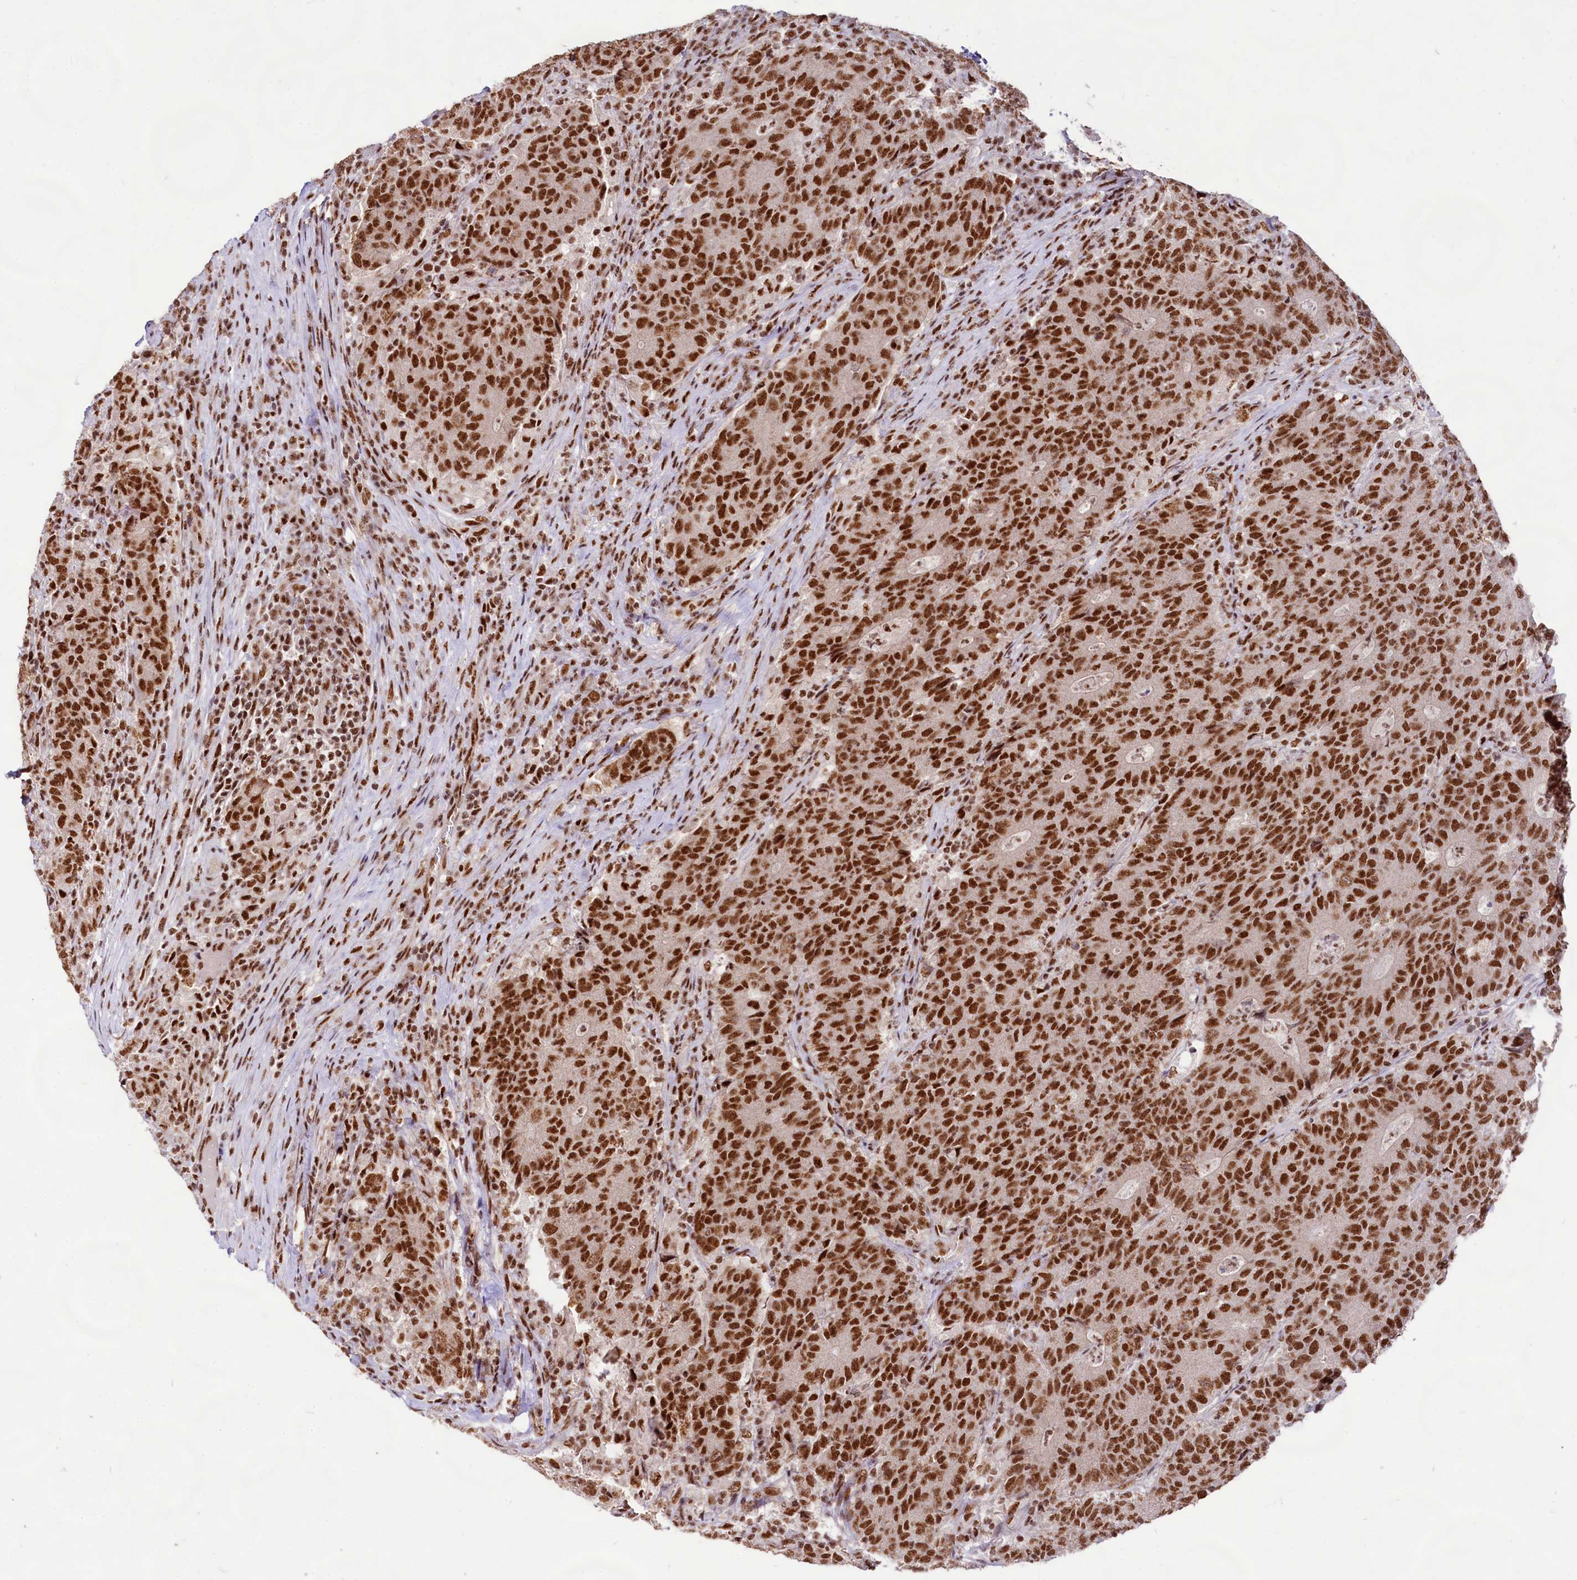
{"staining": {"intensity": "strong", "quantity": ">75%", "location": "nuclear"}, "tissue": "colorectal cancer", "cell_type": "Tumor cells", "image_type": "cancer", "snomed": [{"axis": "morphology", "description": "Adenocarcinoma, NOS"}, {"axis": "topography", "description": "Colon"}], "caption": "Adenocarcinoma (colorectal) was stained to show a protein in brown. There is high levels of strong nuclear expression in about >75% of tumor cells.", "gene": "HIRA", "patient": {"sex": "female", "age": 75}}